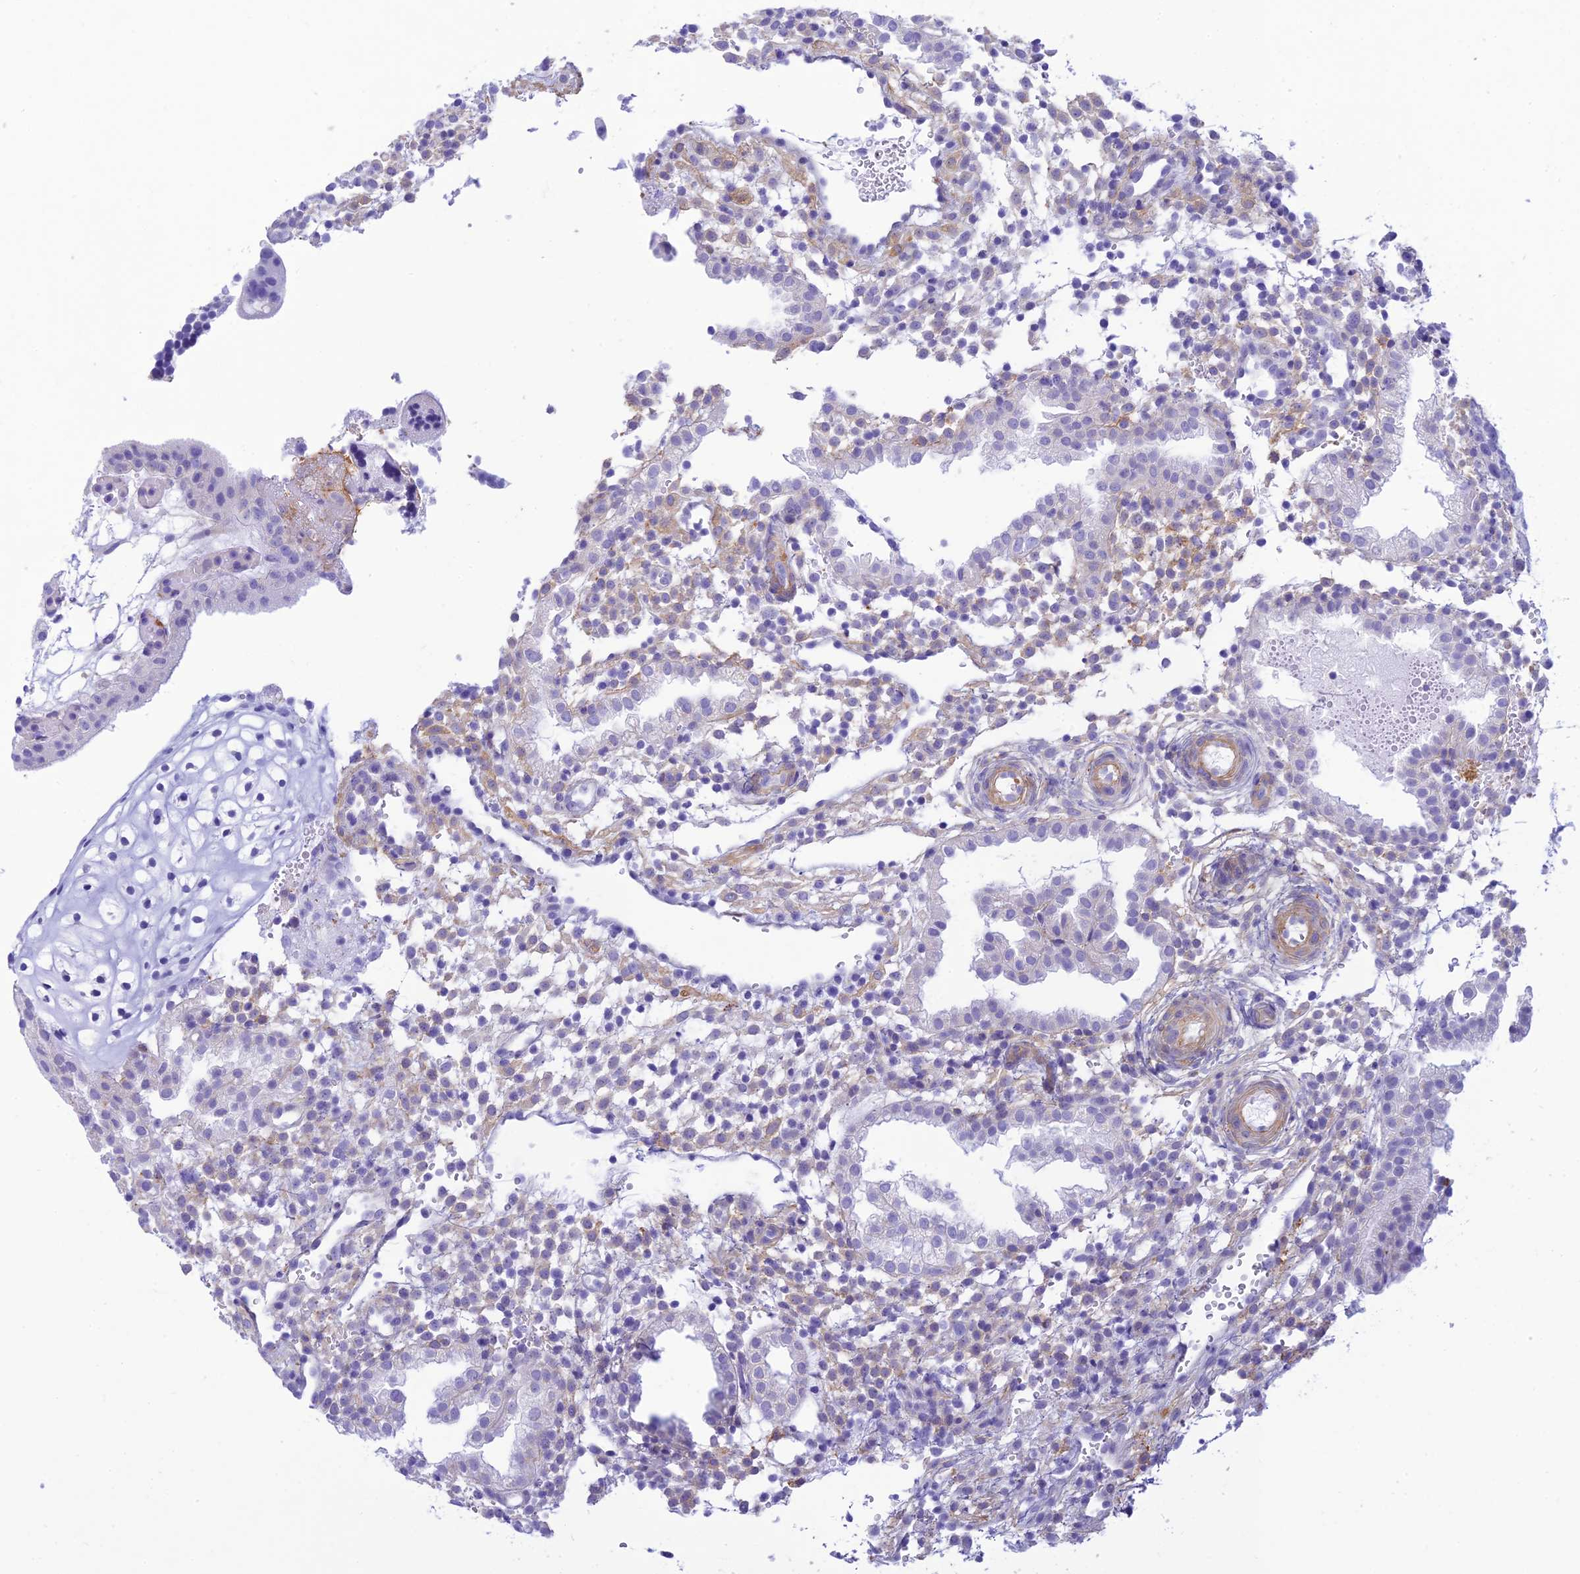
{"staining": {"intensity": "moderate", "quantity": "<25%", "location": "cytoplasmic/membranous"}, "tissue": "placenta", "cell_type": "Decidual cells", "image_type": "normal", "snomed": [{"axis": "morphology", "description": "Normal tissue, NOS"}, {"axis": "topography", "description": "Placenta"}], "caption": "Immunohistochemical staining of unremarkable placenta reveals low levels of moderate cytoplasmic/membranous staining in about <25% of decidual cells.", "gene": "FBXW4", "patient": {"sex": "female", "age": 18}}